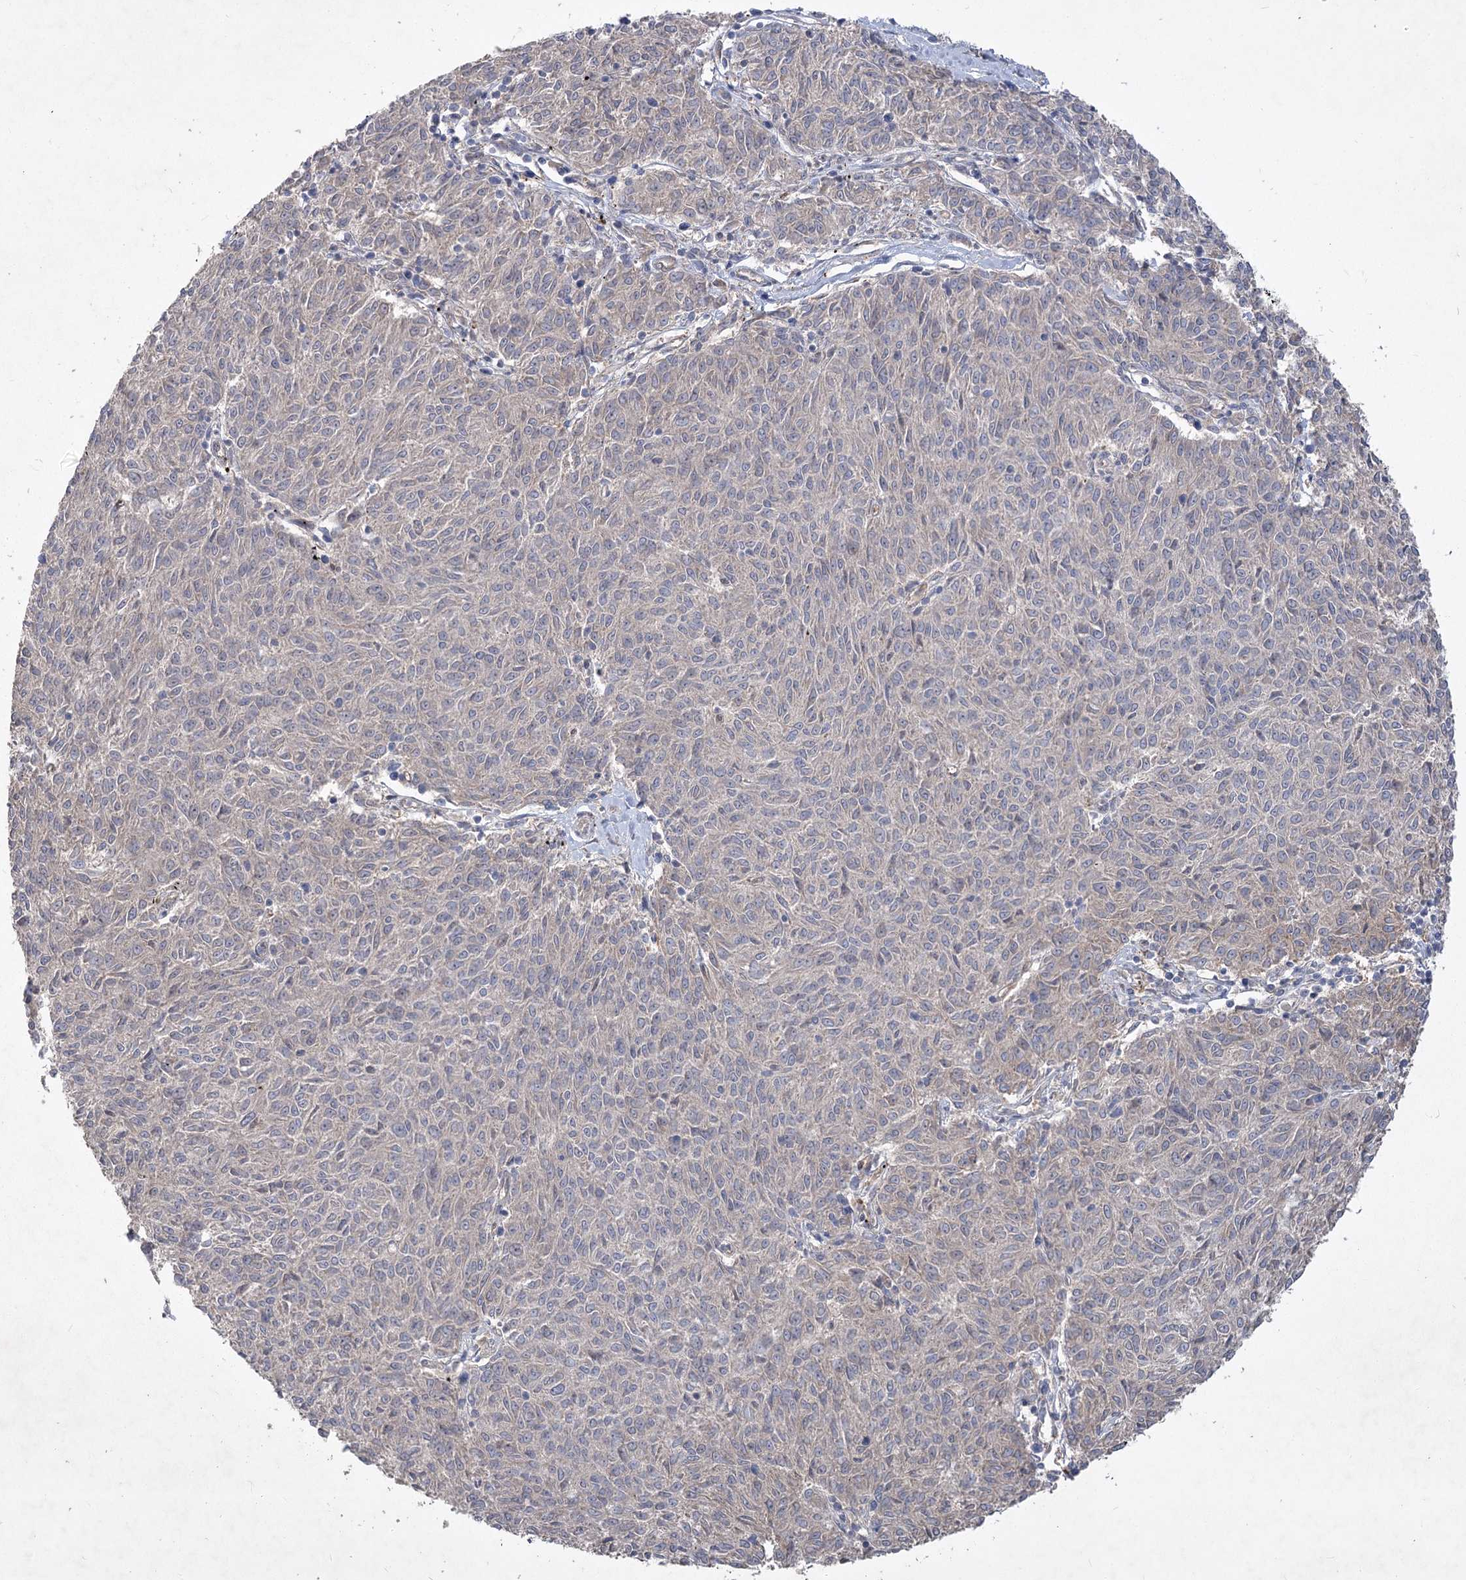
{"staining": {"intensity": "negative", "quantity": "none", "location": "none"}, "tissue": "melanoma", "cell_type": "Tumor cells", "image_type": "cancer", "snomed": [{"axis": "morphology", "description": "Malignant melanoma, NOS"}, {"axis": "topography", "description": "Skin"}], "caption": "The IHC micrograph has no significant staining in tumor cells of melanoma tissue.", "gene": "RIN2", "patient": {"sex": "female", "age": 72}}